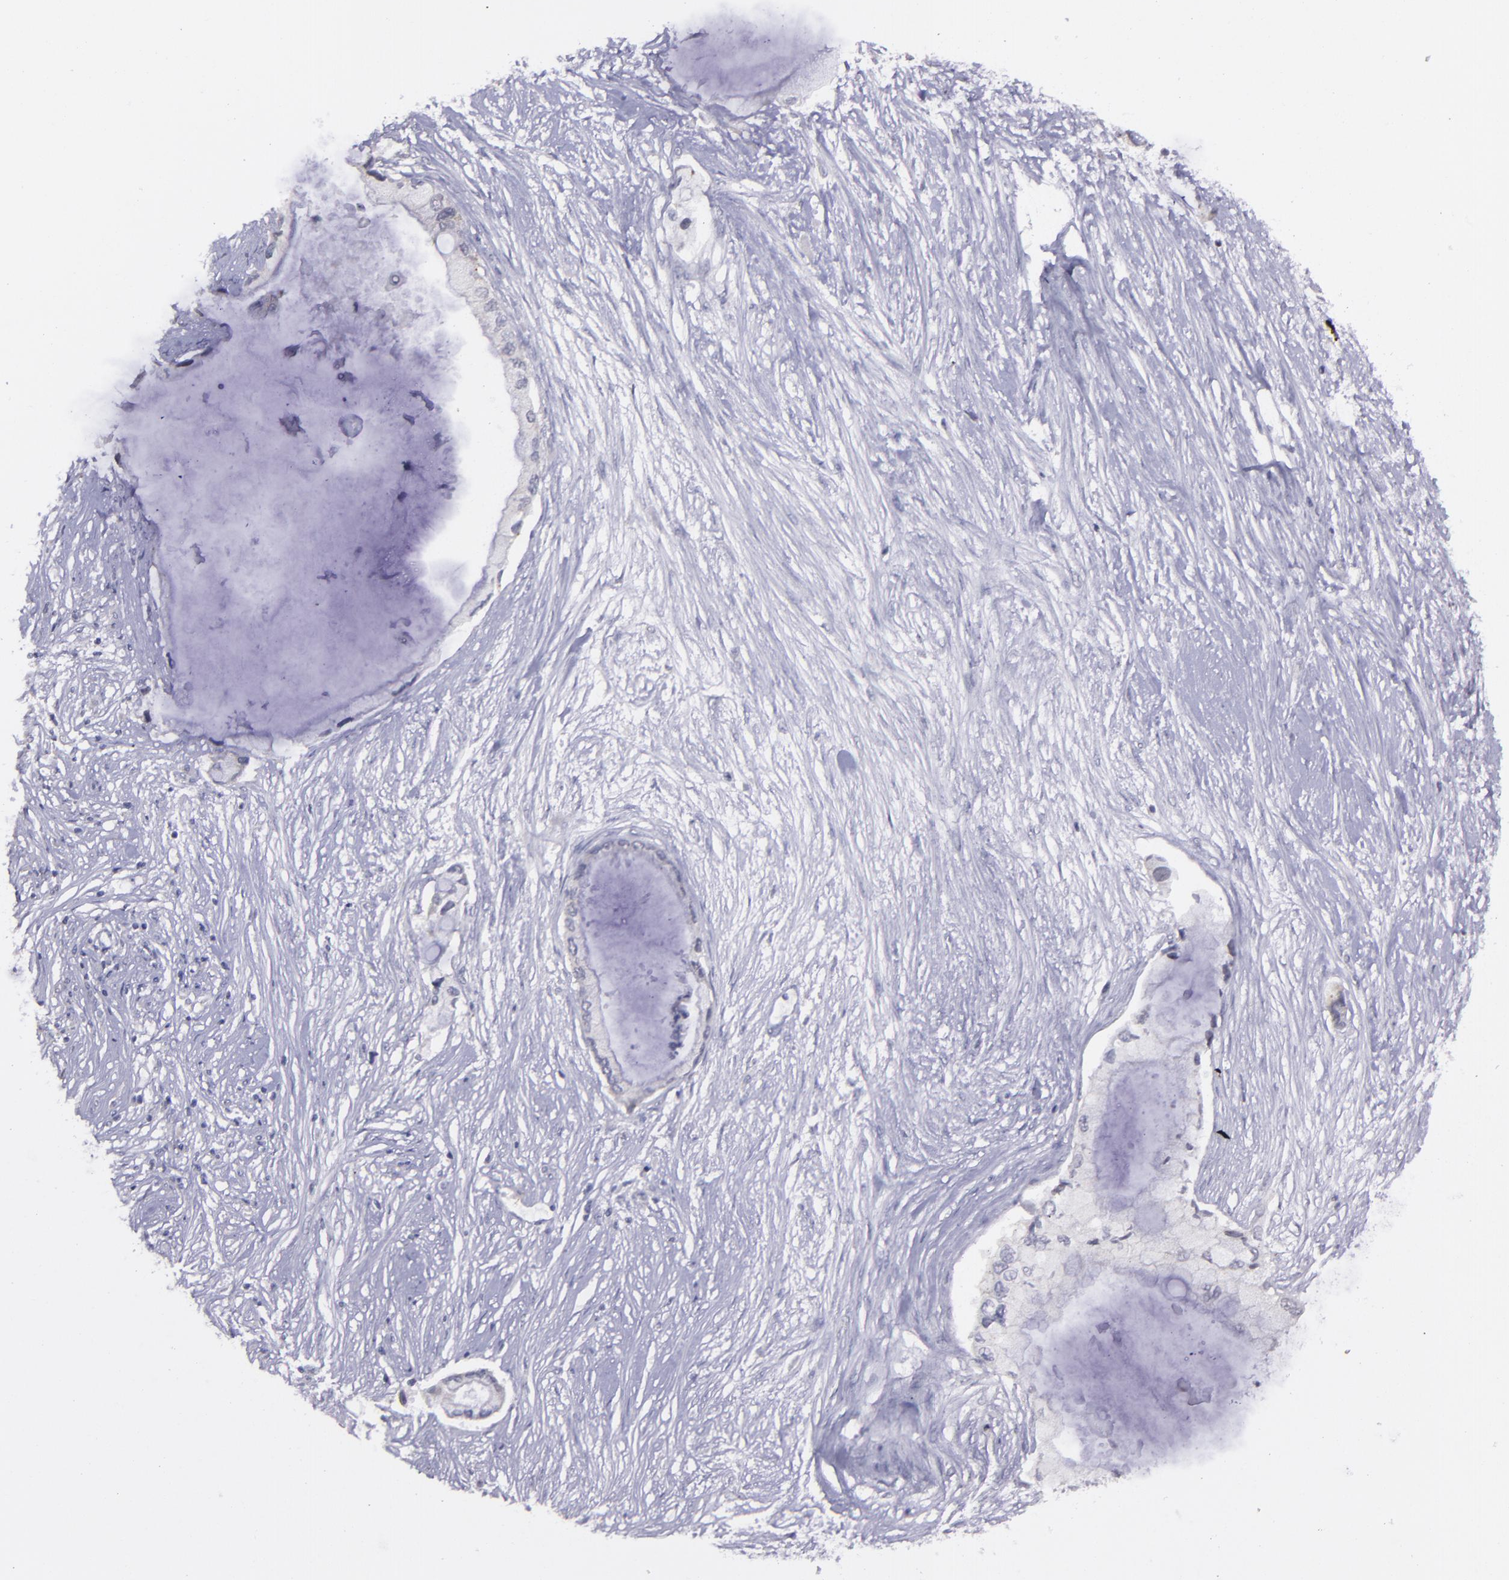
{"staining": {"intensity": "negative", "quantity": "none", "location": "none"}, "tissue": "pancreatic cancer", "cell_type": "Tumor cells", "image_type": "cancer", "snomed": [{"axis": "morphology", "description": "Adenocarcinoma, NOS"}, {"axis": "topography", "description": "Pancreas"}], "caption": "Immunohistochemistry (IHC) of human pancreatic adenocarcinoma demonstrates no positivity in tumor cells.", "gene": "MASP1", "patient": {"sex": "female", "age": 59}}